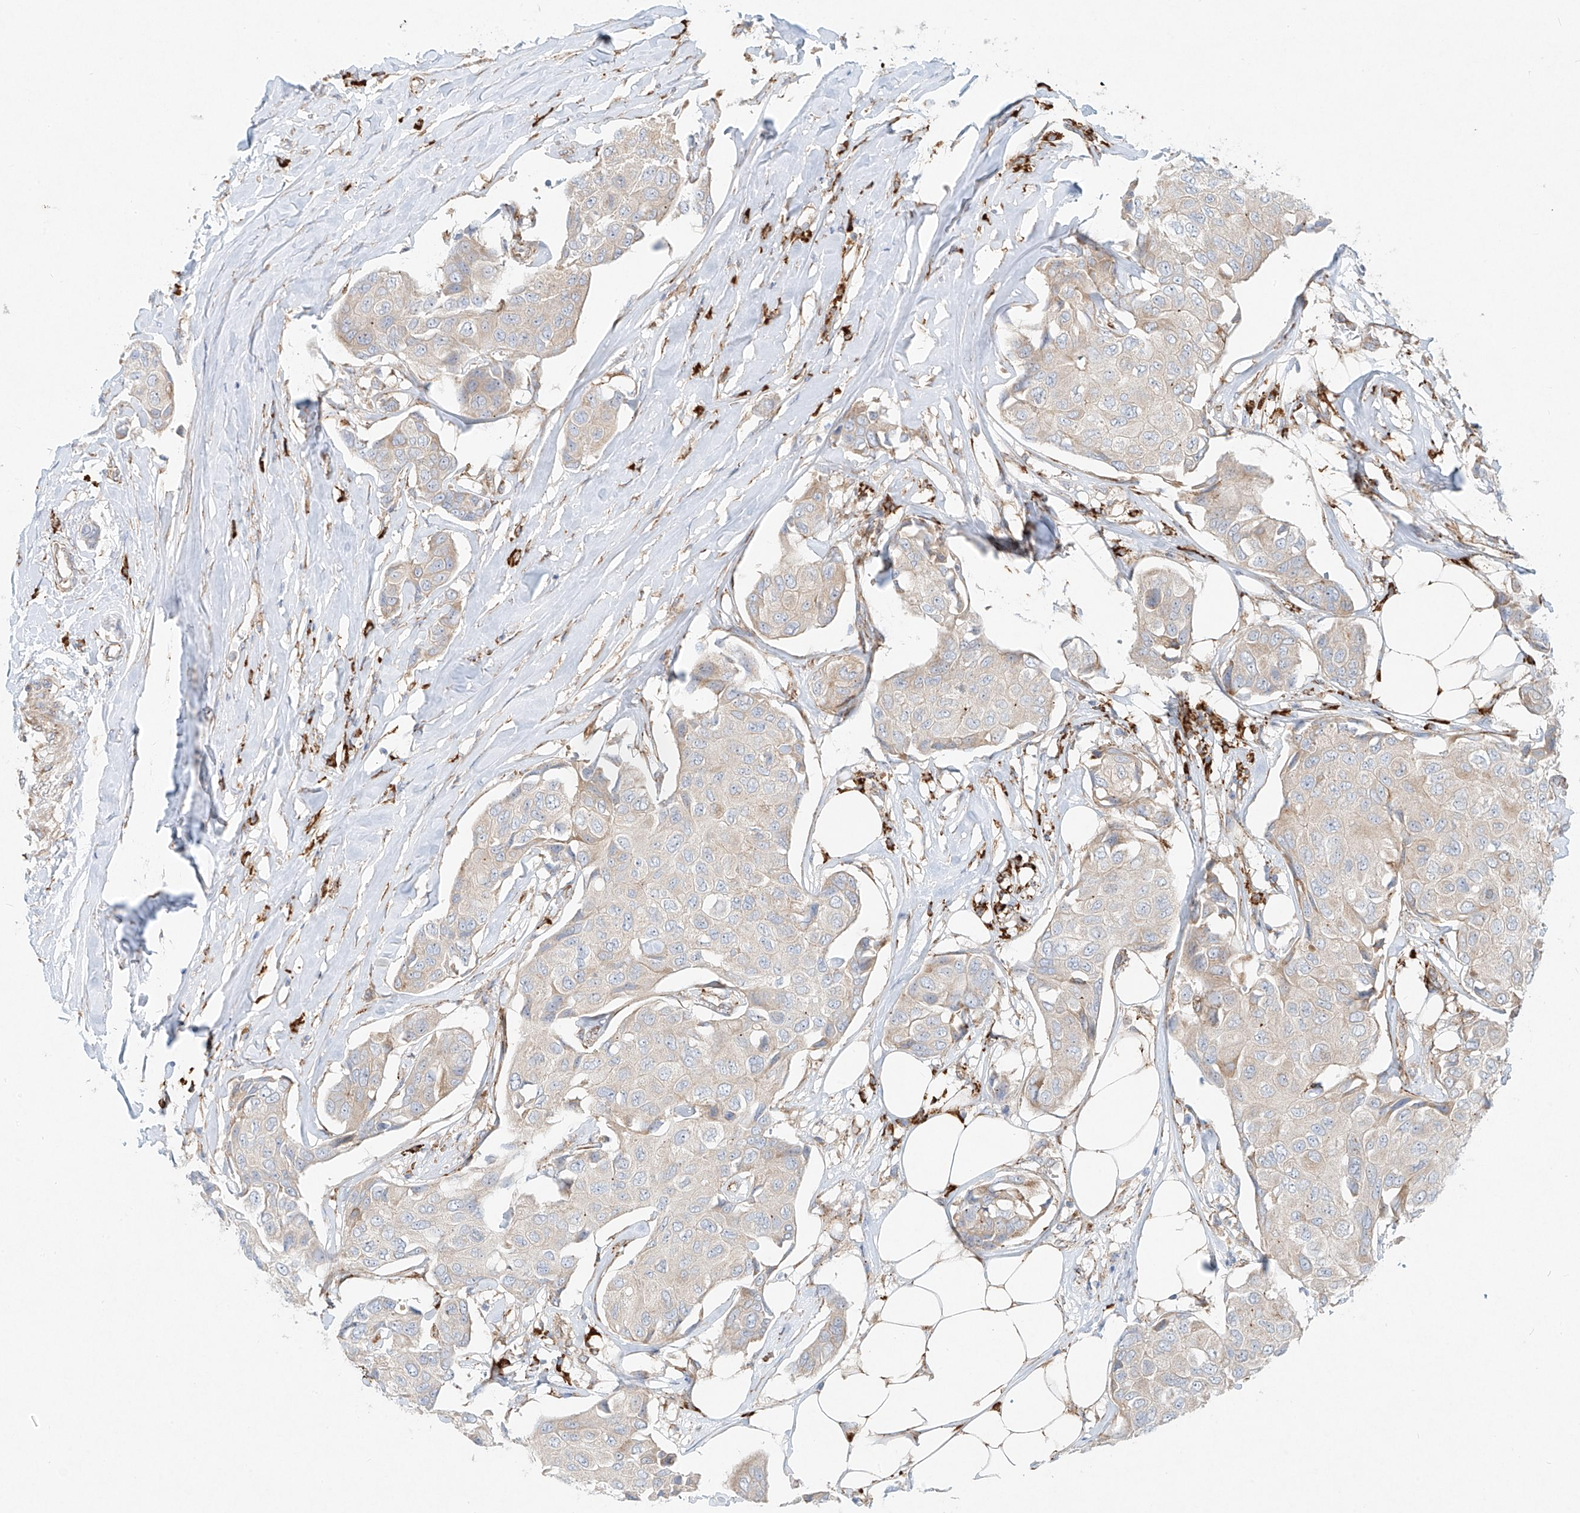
{"staining": {"intensity": "negative", "quantity": "none", "location": "none"}, "tissue": "breast cancer", "cell_type": "Tumor cells", "image_type": "cancer", "snomed": [{"axis": "morphology", "description": "Duct carcinoma"}, {"axis": "topography", "description": "Breast"}], "caption": "Breast cancer was stained to show a protein in brown. There is no significant staining in tumor cells.", "gene": "EIPR1", "patient": {"sex": "female", "age": 80}}